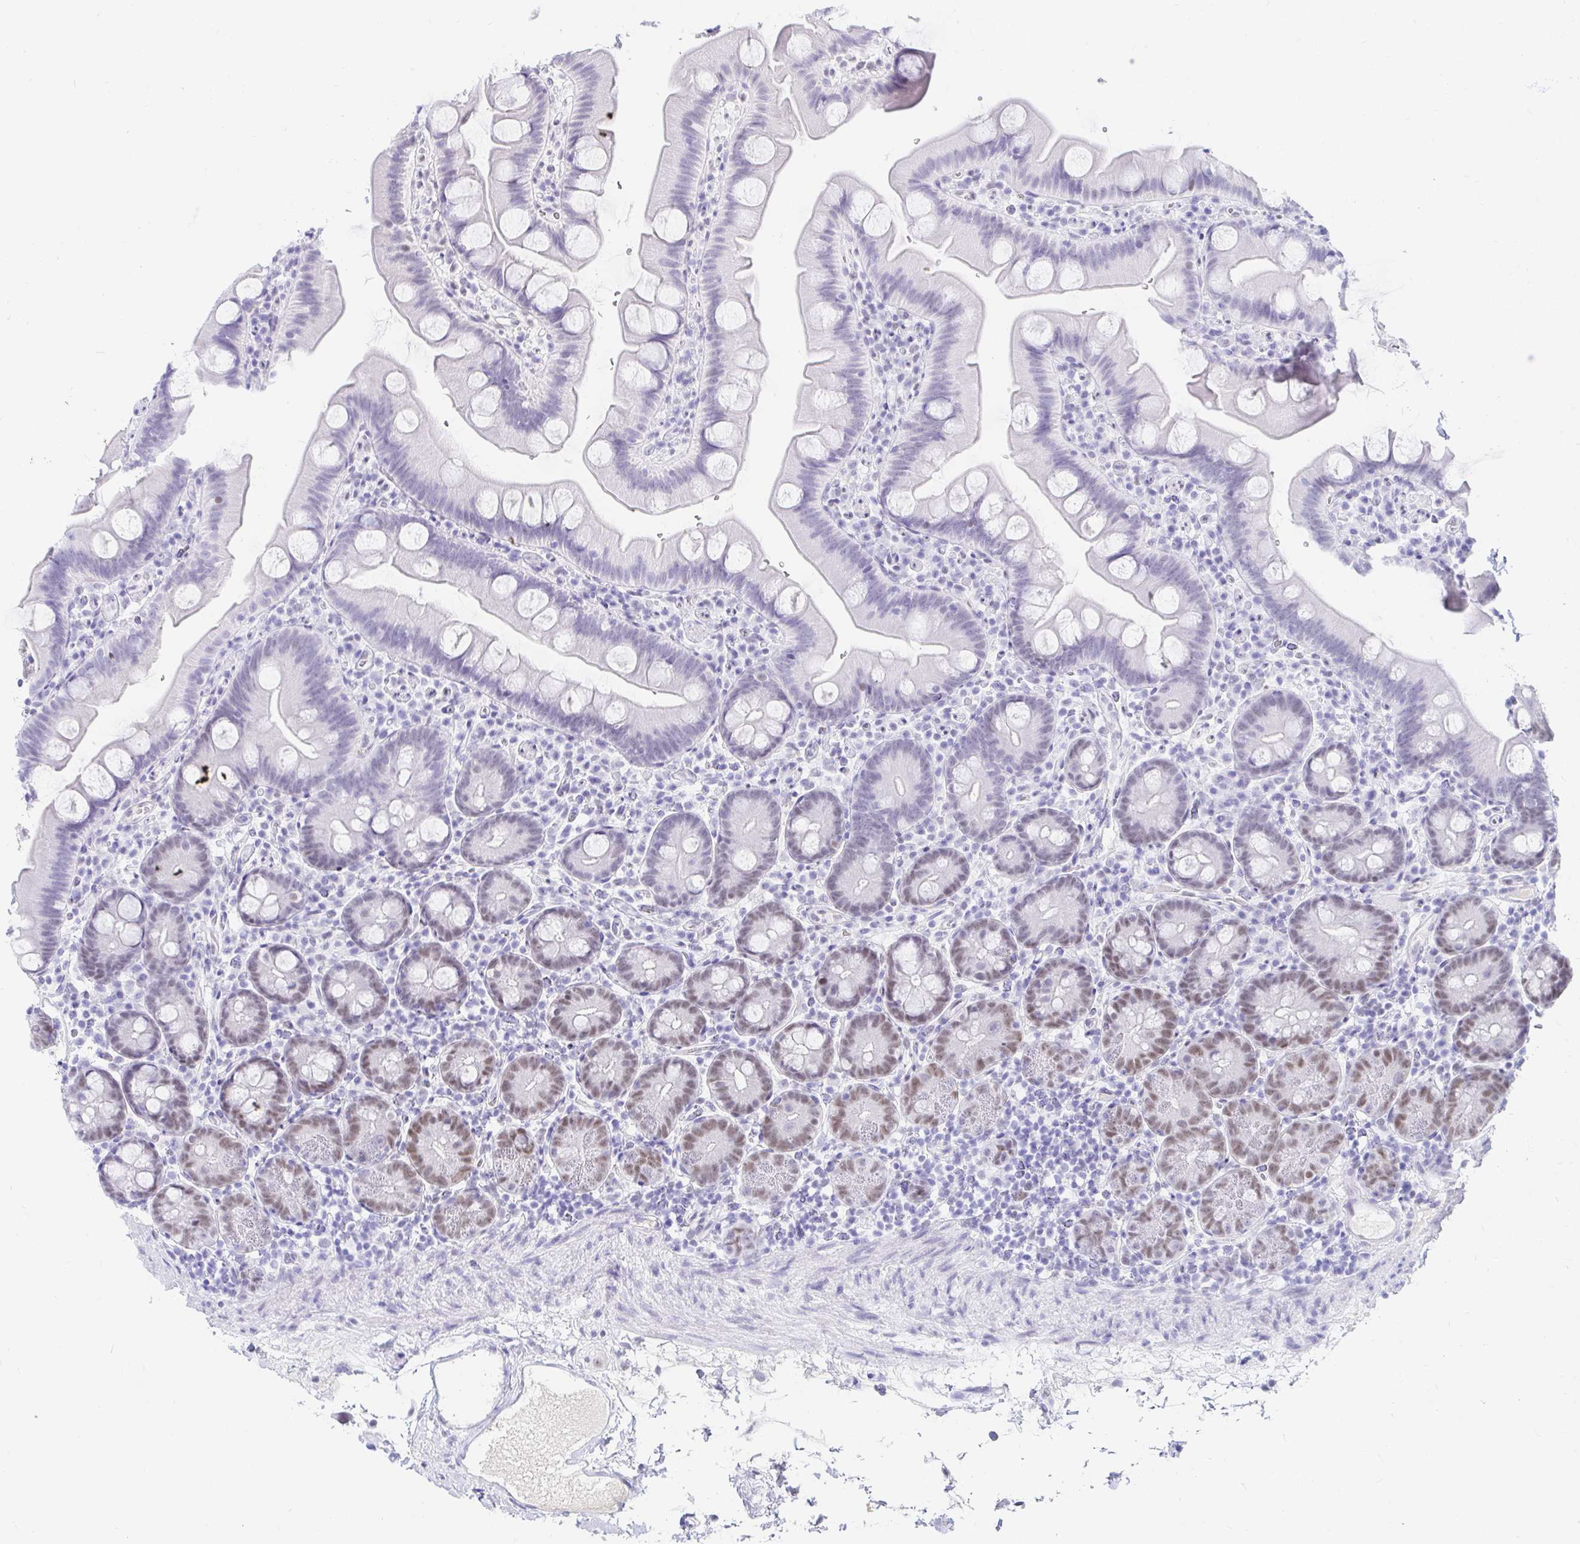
{"staining": {"intensity": "moderate", "quantity": "<25%", "location": "nuclear"}, "tissue": "small intestine", "cell_type": "Glandular cells", "image_type": "normal", "snomed": [{"axis": "morphology", "description": "Normal tissue, NOS"}, {"axis": "topography", "description": "Small intestine"}], "caption": "Immunohistochemistry (DAB (3,3'-diaminobenzidine)) staining of normal small intestine exhibits moderate nuclear protein staining in approximately <25% of glandular cells. The protein of interest is shown in brown color, while the nuclei are stained blue.", "gene": "OR6T1", "patient": {"sex": "female", "age": 68}}